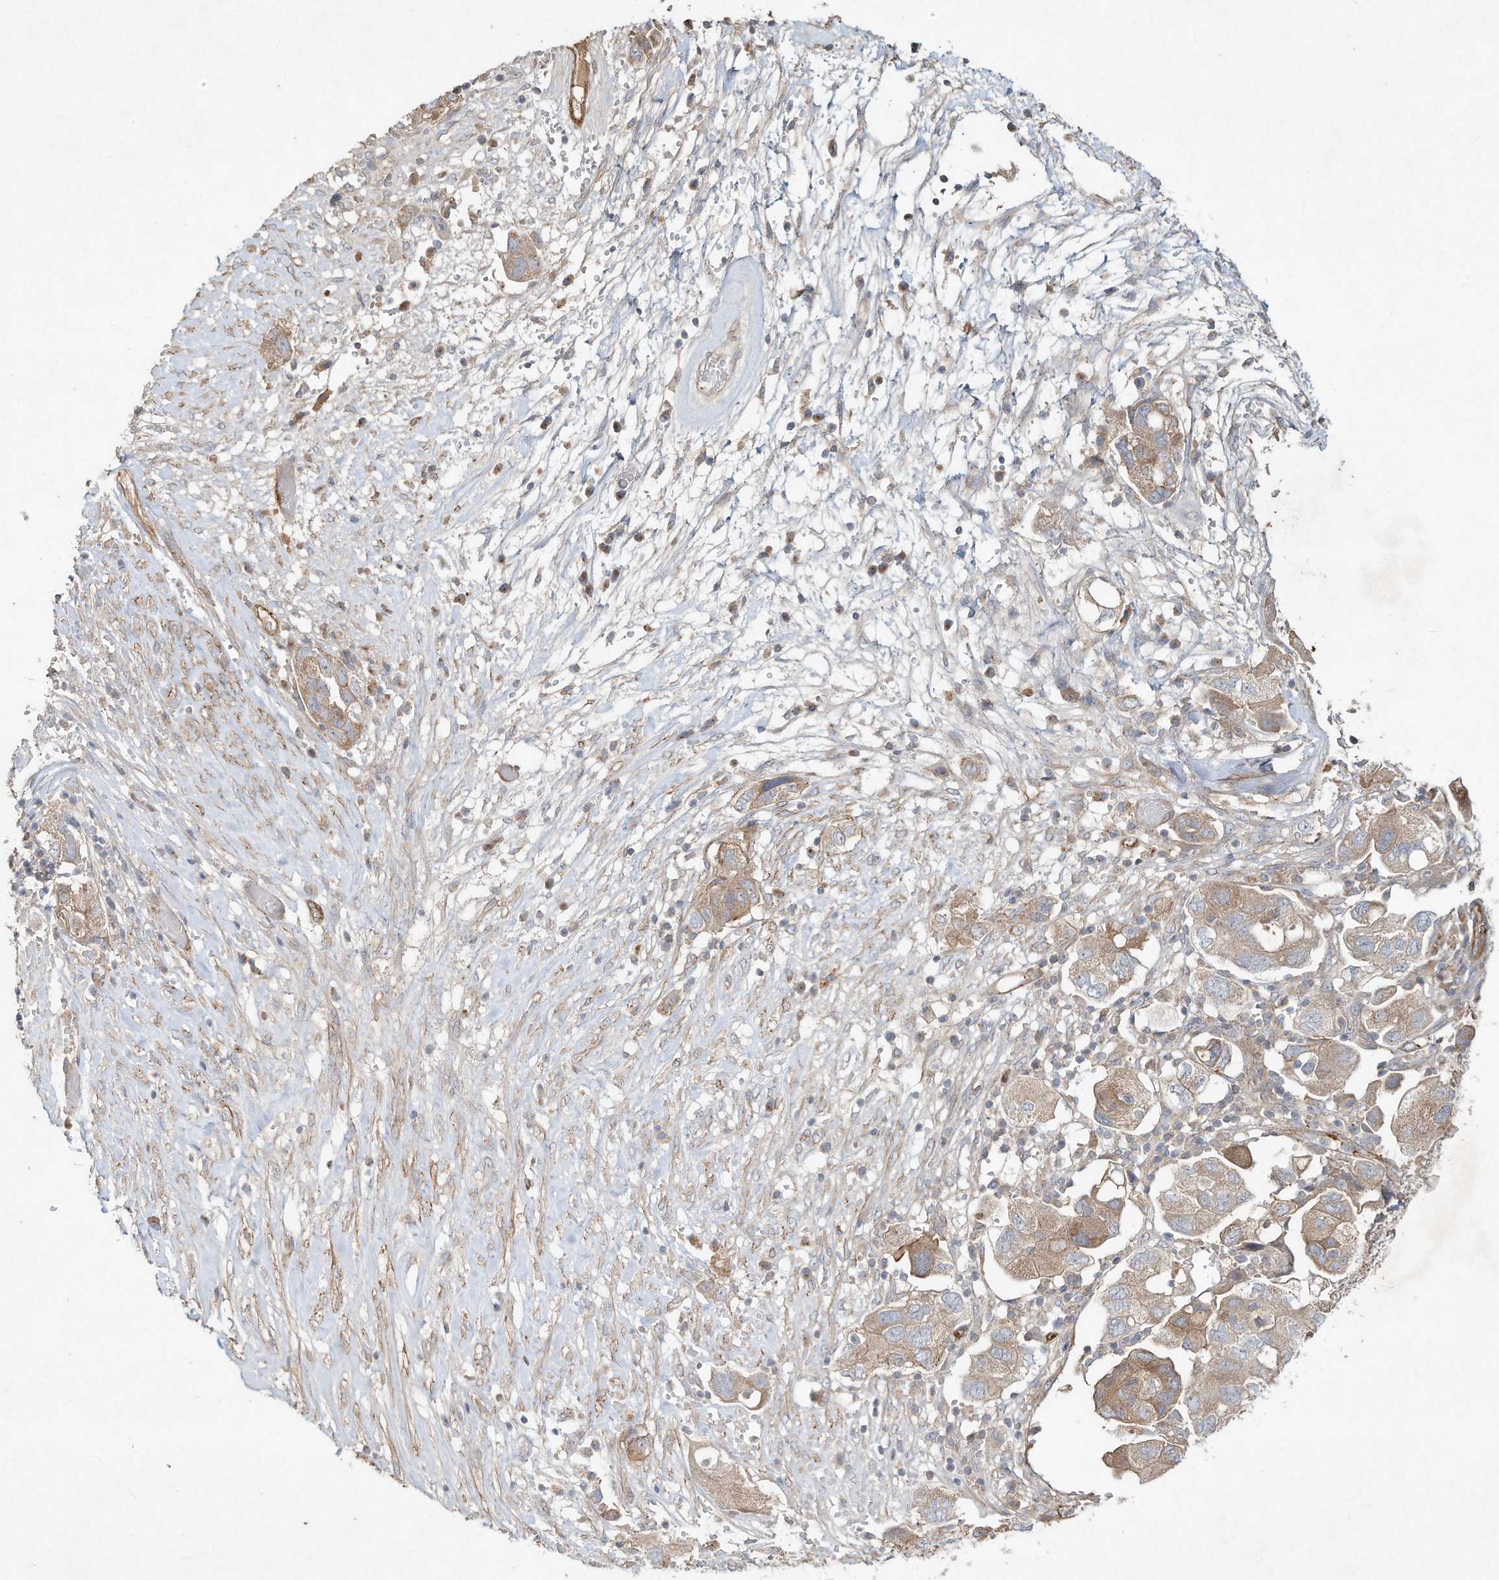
{"staining": {"intensity": "moderate", "quantity": "25%-75%", "location": "cytoplasmic/membranous"}, "tissue": "ovarian cancer", "cell_type": "Tumor cells", "image_type": "cancer", "snomed": [{"axis": "morphology", "description": "Carcinoma, NOS"}, {"axis": "morphology", "description": "Cystadenocarcinoma, serous, NOS"}, {"axis": "topography", "description": "Ovary"}], "caption": "DAB (3,3'-diaminobenzidine) immunohistochemical staining of human ovarian carcinoma displays moderate cytoplasmic/membranous protein staining in about 25%-75% of tumor cells.", "gene": "HTR5A", "patient": {"sex": "female", "age": 69}}